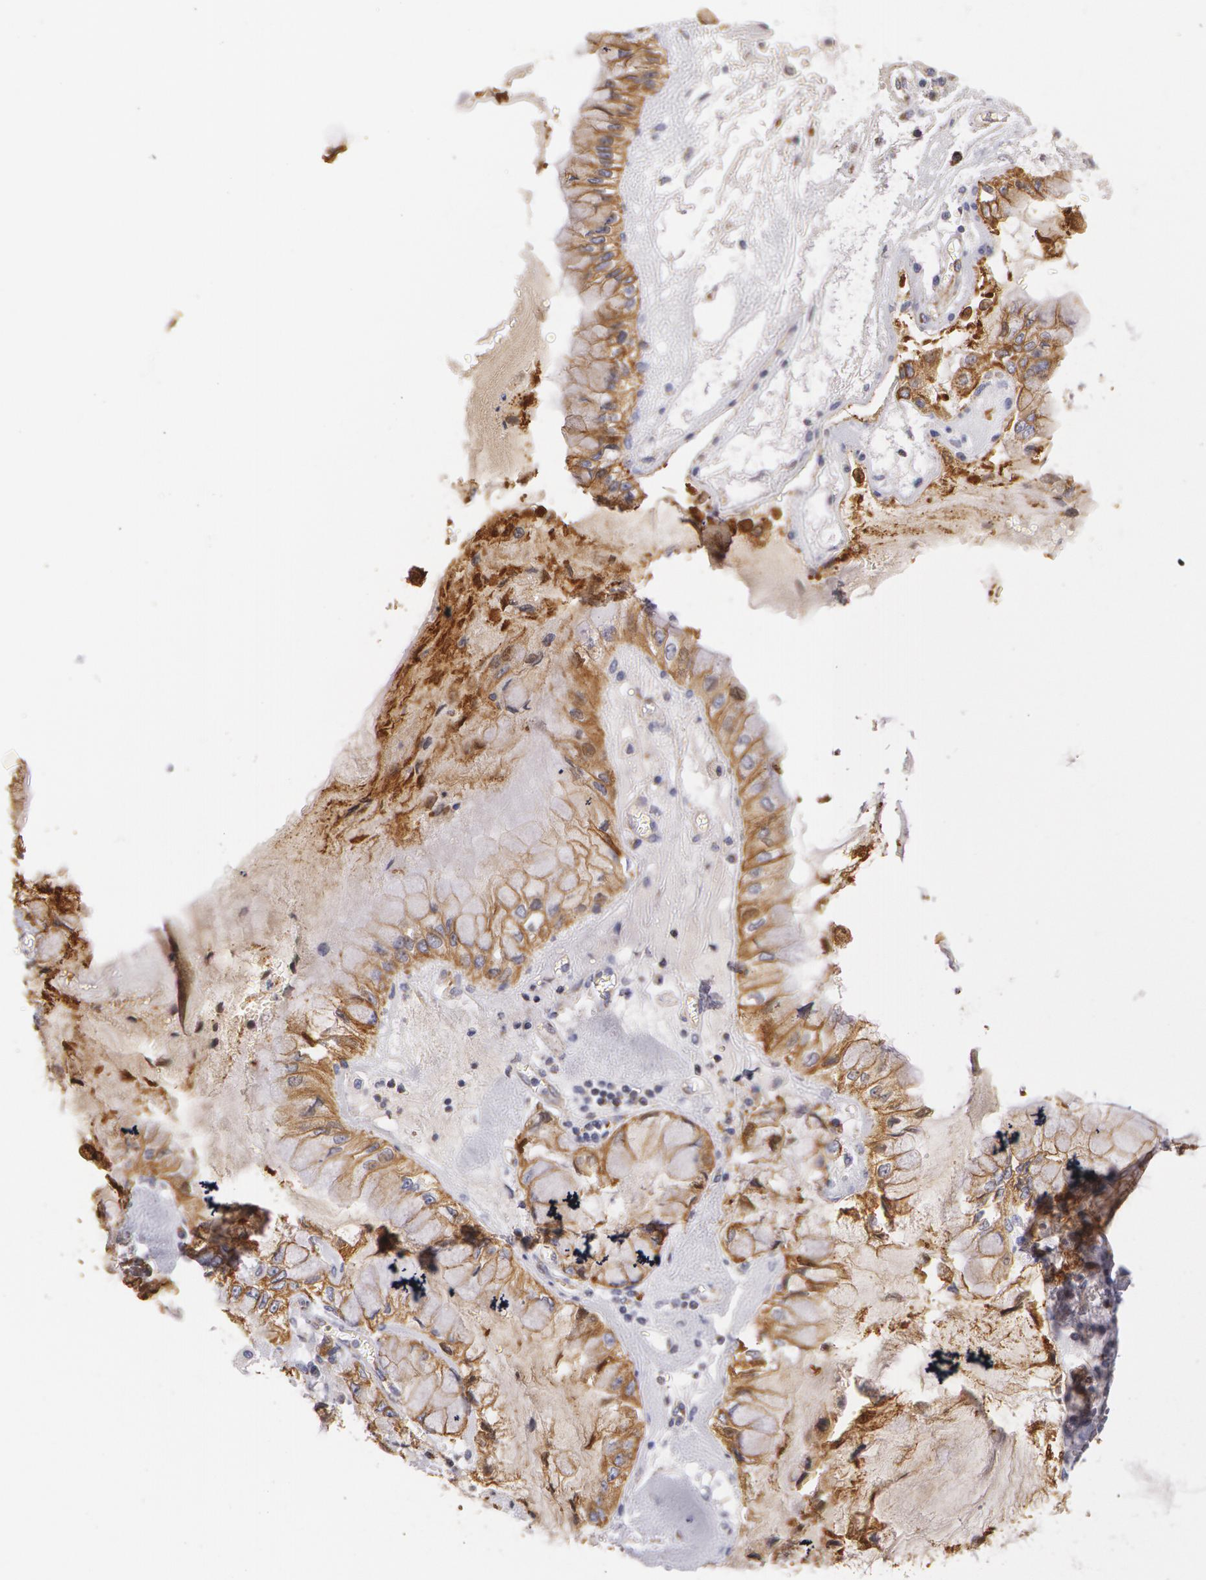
{"staining": {"intensity": "moderate", "quantity": "25%-75%", "location": "cytoplasmic/membranous"}, "tissue": "liver cancer", "cell_type": "Tumor cells", "image_type": "cancer", "snomed": [{"axis": "morphology", "description": "Cholangiocarcinoma"}, {"axis": "topography", "description": "Liver"}], "caption": "A histopathology image of human liver cholangiocarcinoma stained for a protein exhibits moderate cytoplasmic/membranous brown staining in tumor cells. The staining was performed using DAB (3,3'-diaminobenzidine) to visualize the protein expression in brown, while the nuclei were stained in blue with hematoxylin (Magnification: 20x).", "gene": "KRT18", "patient": {"sex": "female", "age": 79}}